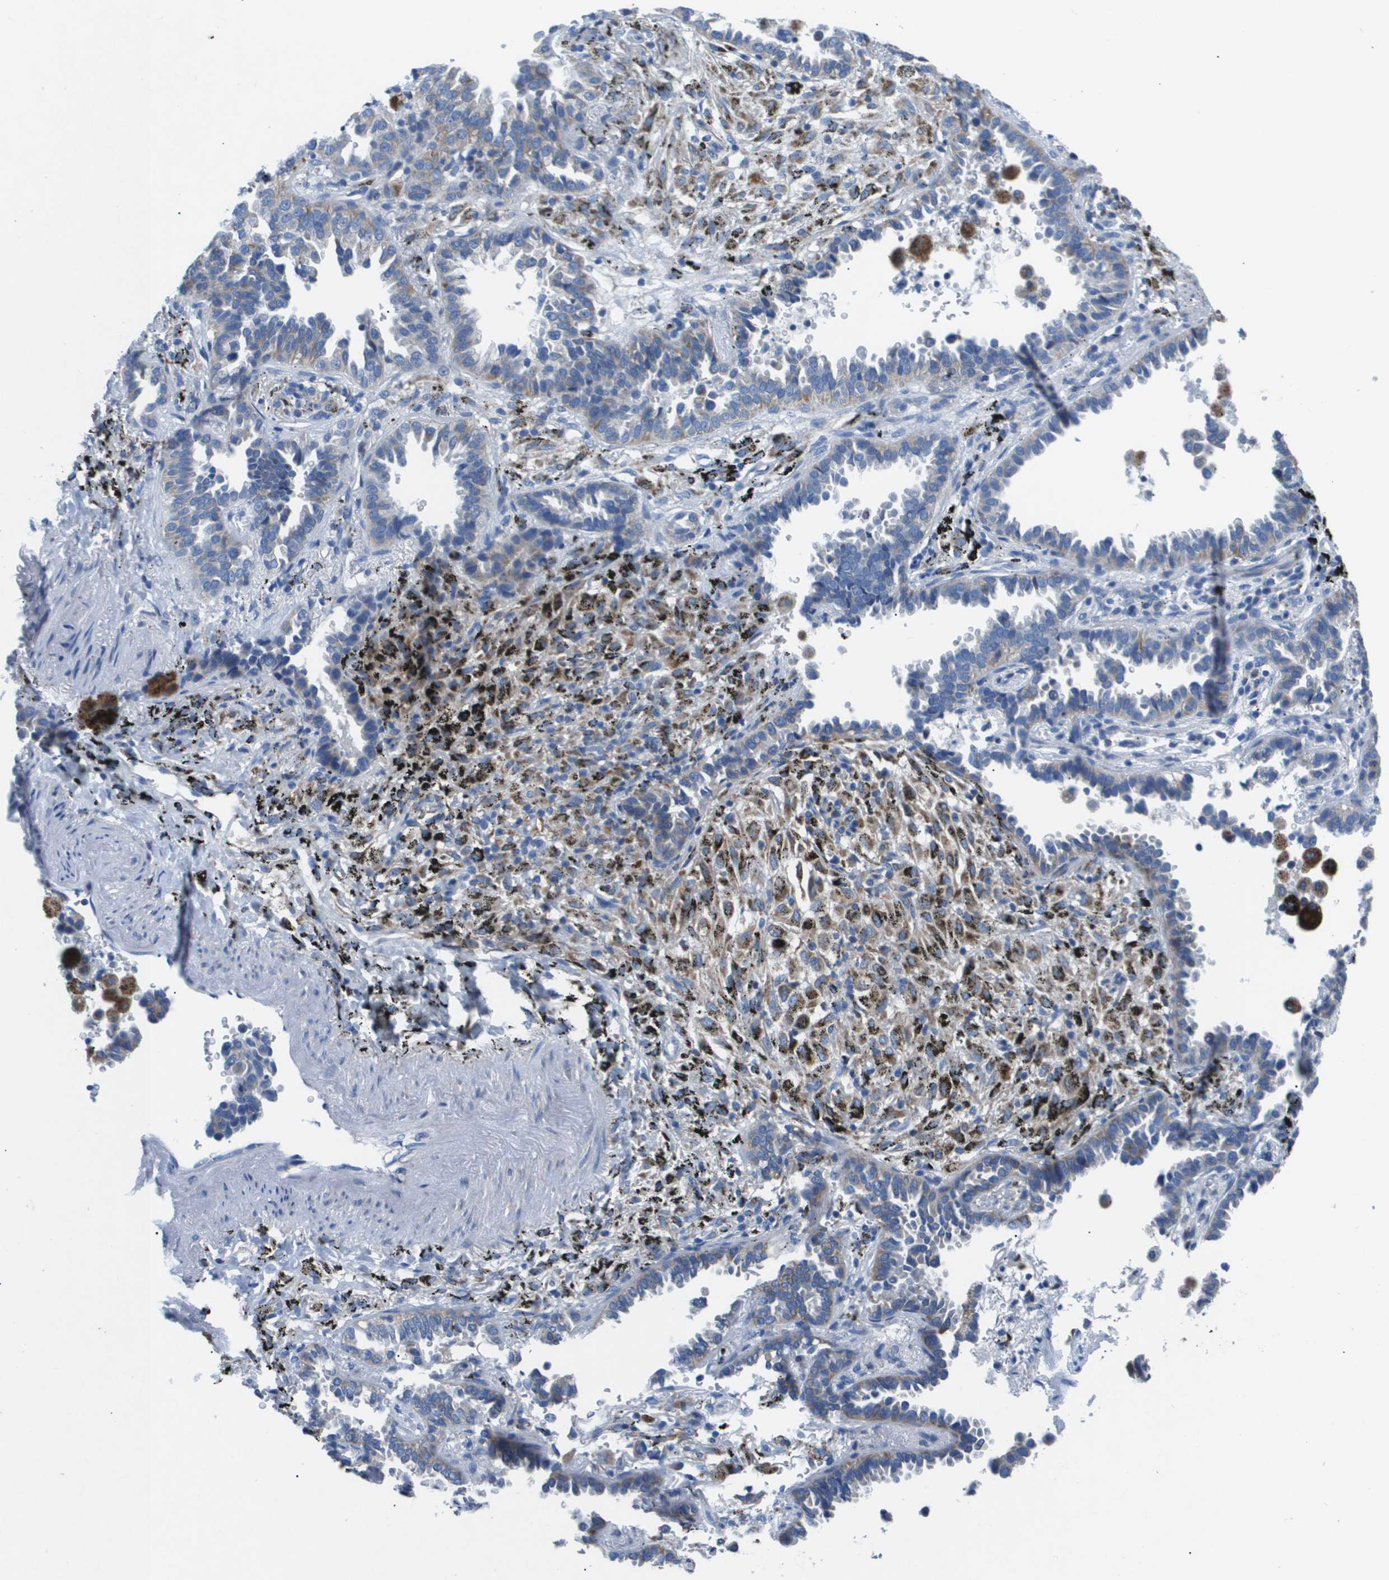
{"staining": {"intensity": "weak", "quantity": "25%-75%", "location": "cytoplasmic/membranous"}, "tissue": "lung cancer", "cell_type": "Tumor cells", "image_type": "cancer", "snomed": [{"axis": "morphology", "description": "Normal tissue, NOS"}, {"axis": "morphology", "description": "Adenocarcinoma, NOS"}, {"axis": "topography", "description": "Lung"}], "caption": "Immunohistochemistry staining of lung cancer (adenocarcinoma), which displays low levels of weak cytoplasmic/membranous expression in approximately 25%-75% of tumor cells indicating weak cytoplasmic/membranous protein positivity. The staining was performed using DAB (3,3'-diaminobenzidine) (brown) for protein detection and nuclei were counterstained in hematoxylin (blue).", "gene": "ZDHHC3", "patient": {"sex": "male", "age": 59}}